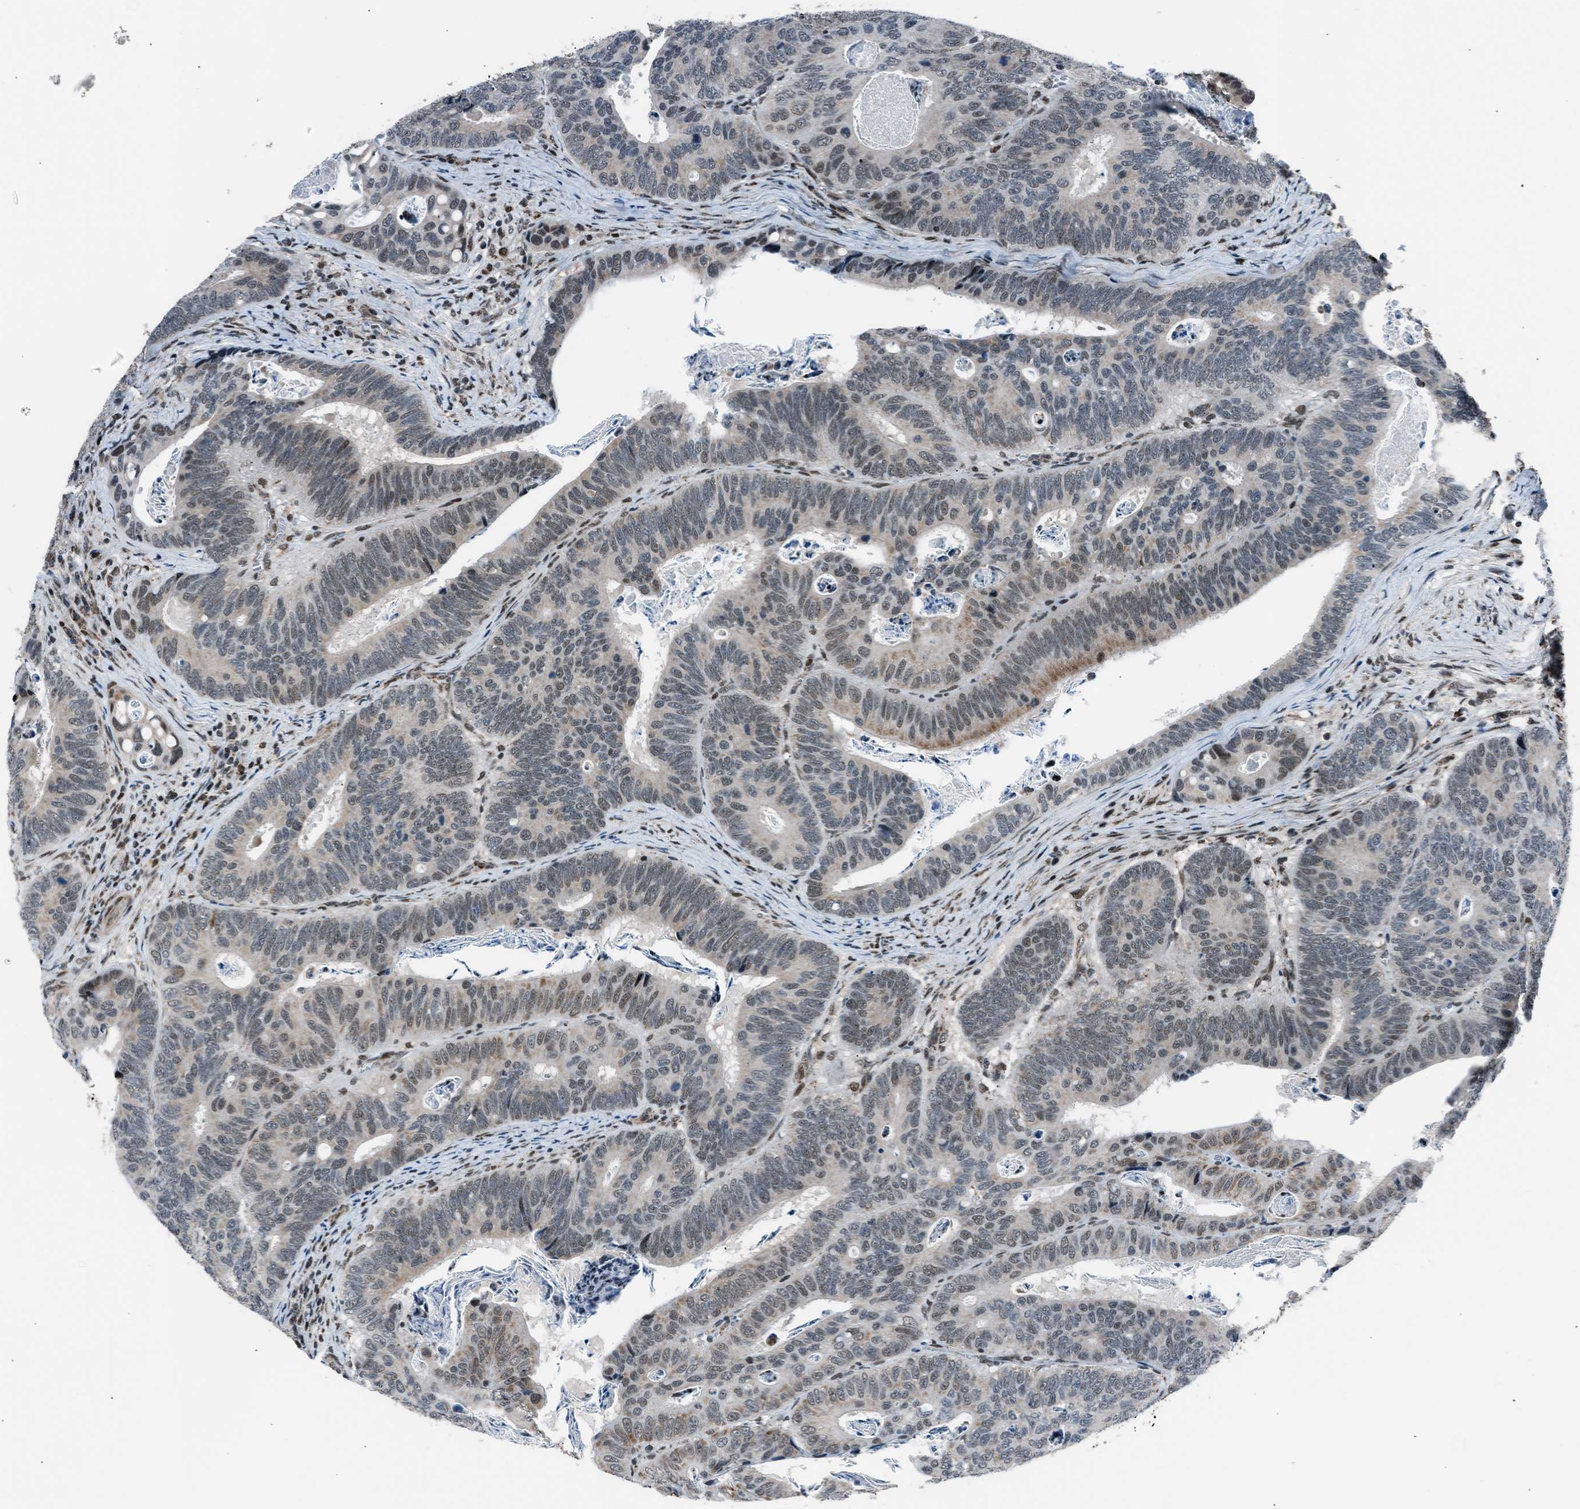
{"staining": {"intensity": "moderate", "quantity": "25%-75%", "location": "cytoplasmic/membranous,nuclear"}, "tissue": "colorectal cancer", "cell_type": "Tumor cells", "image_type": "cancer", "snomed": [{"axis": "morphology", "description": "Inflammation, NOS"}, {"axis": "morphology", "description": "Adenocarcinoma, NOS"}, {"axis": "topography", "description": "Colon"}], "caption": "Colorectal adenocarcinoma stained with a brown dye shows moderate cytoplasmic/membranous and nuclear positive expression in approximately 25%-75% of tumor cells.", "gene": "MORC3", "patient": {"sex": "male", "age": 72}}